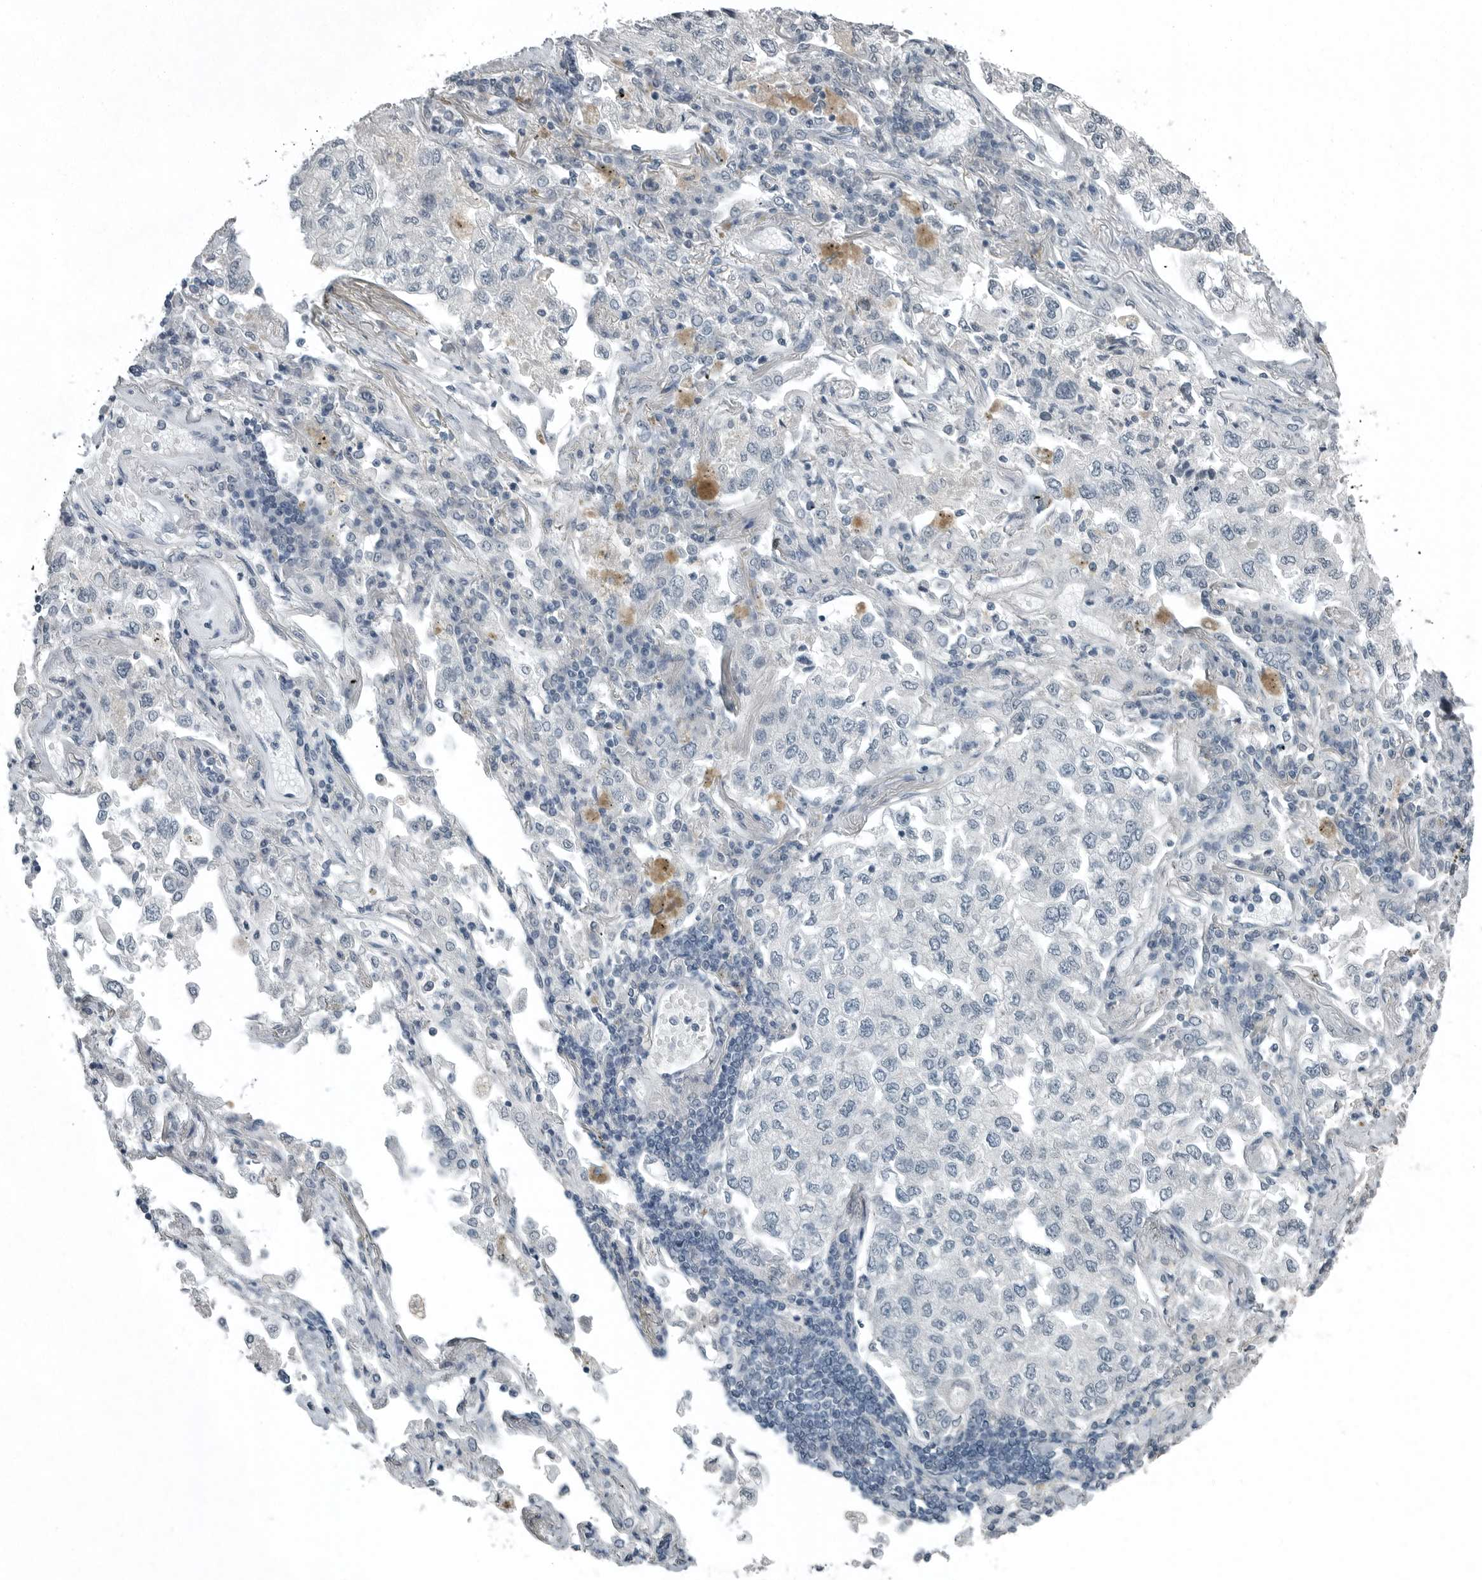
{"staining": {"intensity": "negative", "quantity": "none", "location": "none"}, "tissue": "lung cancer", "cell_type": "Tumor cells", "image_type": "cancer", "snomed": [{"axis": "morphology", "description": "Adenocarcinoma, NOS"}, {"axis": "topography", "description": "Lung"}], "caption": "IHC histopathology image of lung cancer stained for a protein (brown), which reveals no positivity in tumor cells.", "gene": "KYAT1", "patient": {"sex": "male", "age": 63}}